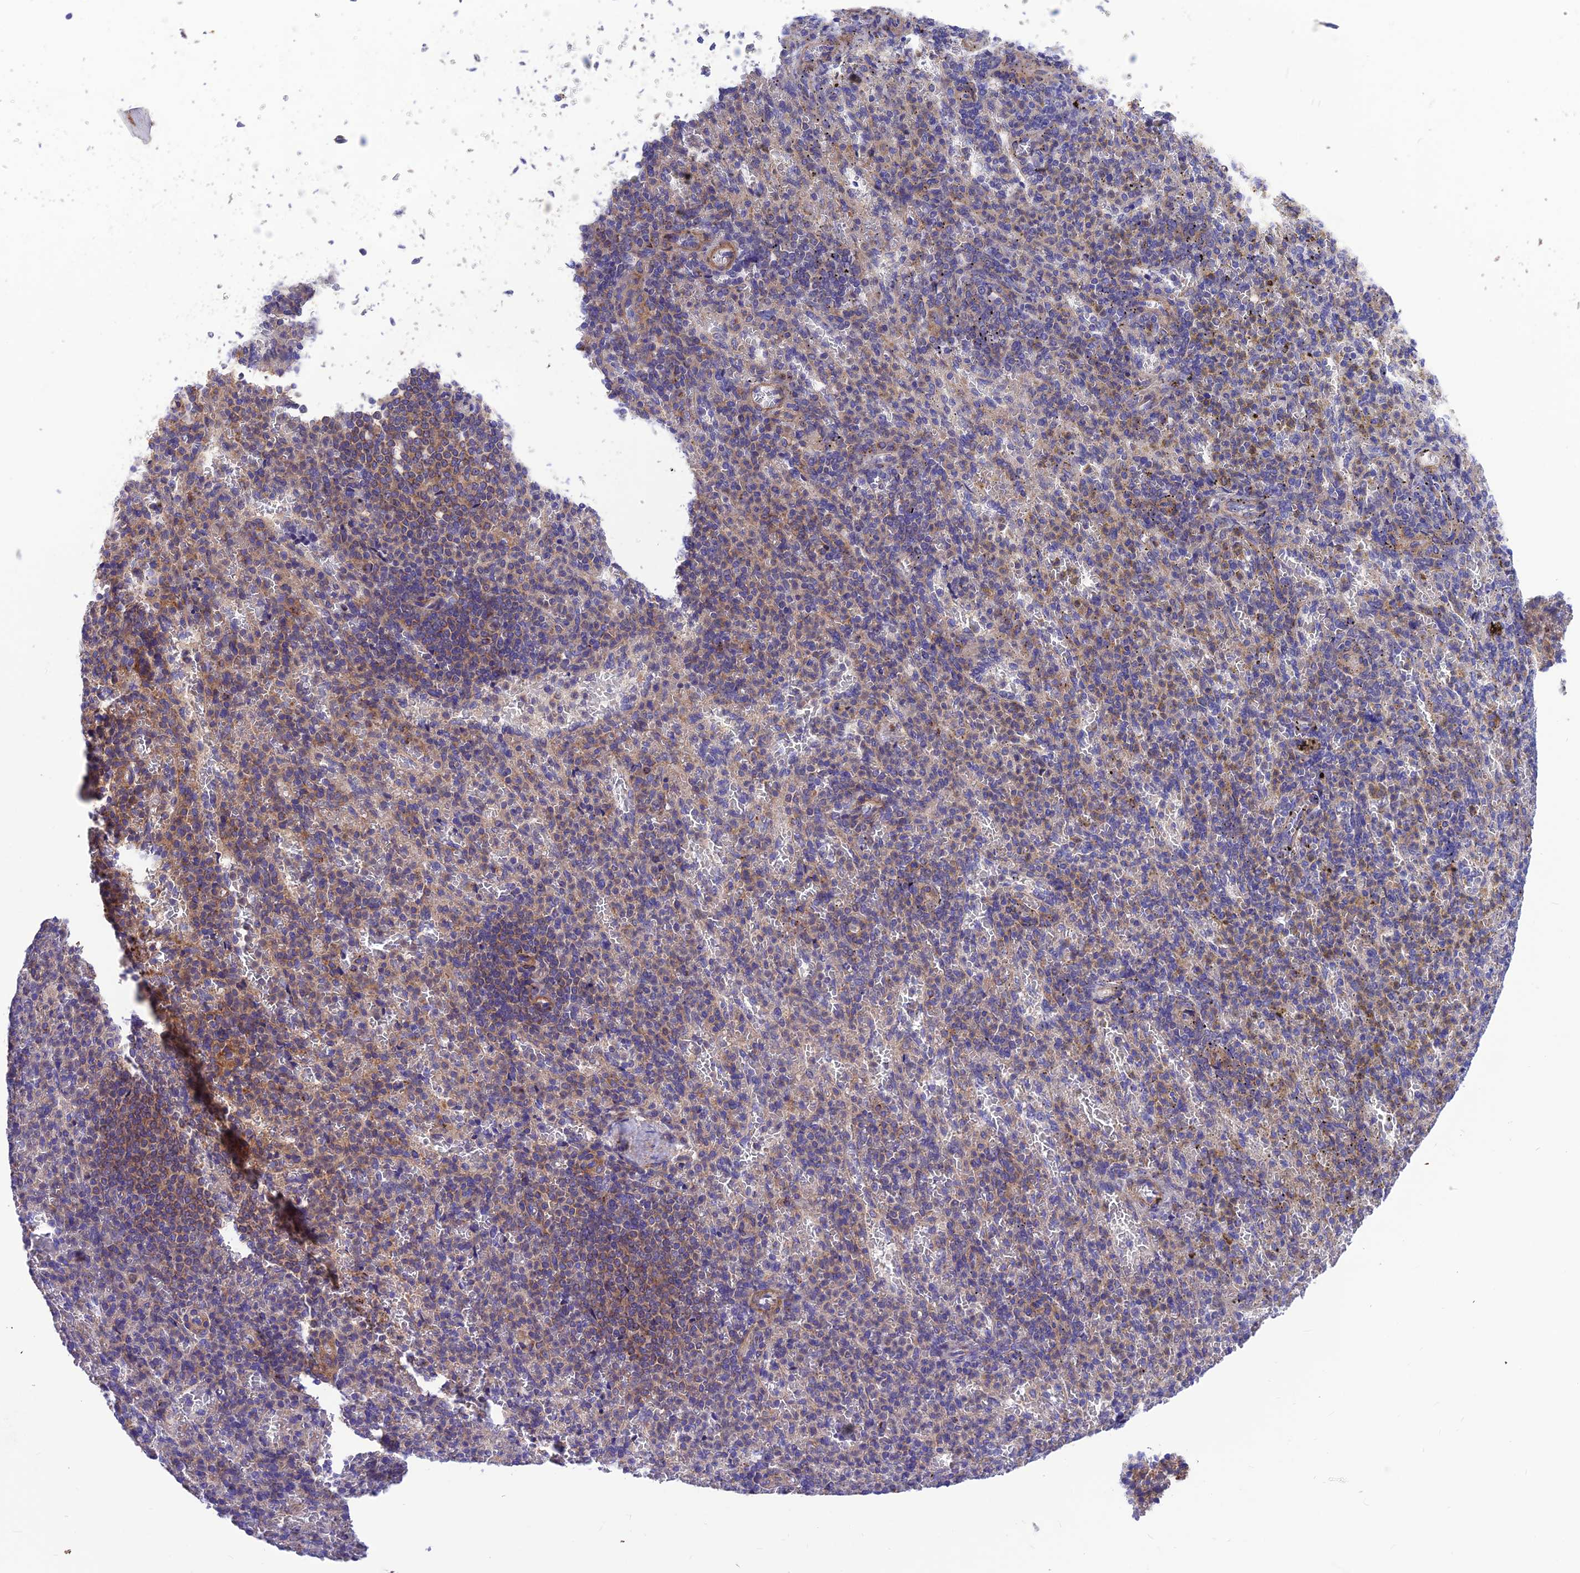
{"staining": {"intensity": "weak", "quantity": "<25%", "location": "cytoplasmic/membranous"}, "tissue": "spleen", "cell_type": "Cells in red pulp", "image_type": "normal", "snomed": [{"axis": "morphology", "description": "Normal tissue, NOS"}, {"axis": "topography", "description": "Spleen"}], "caption": "DAB immunohistochemical staining of normal spleen reveals no significant positivity in cells in red pulp.", "gene": "VPS16", "patient": {"sex": "female", "age": 74}}